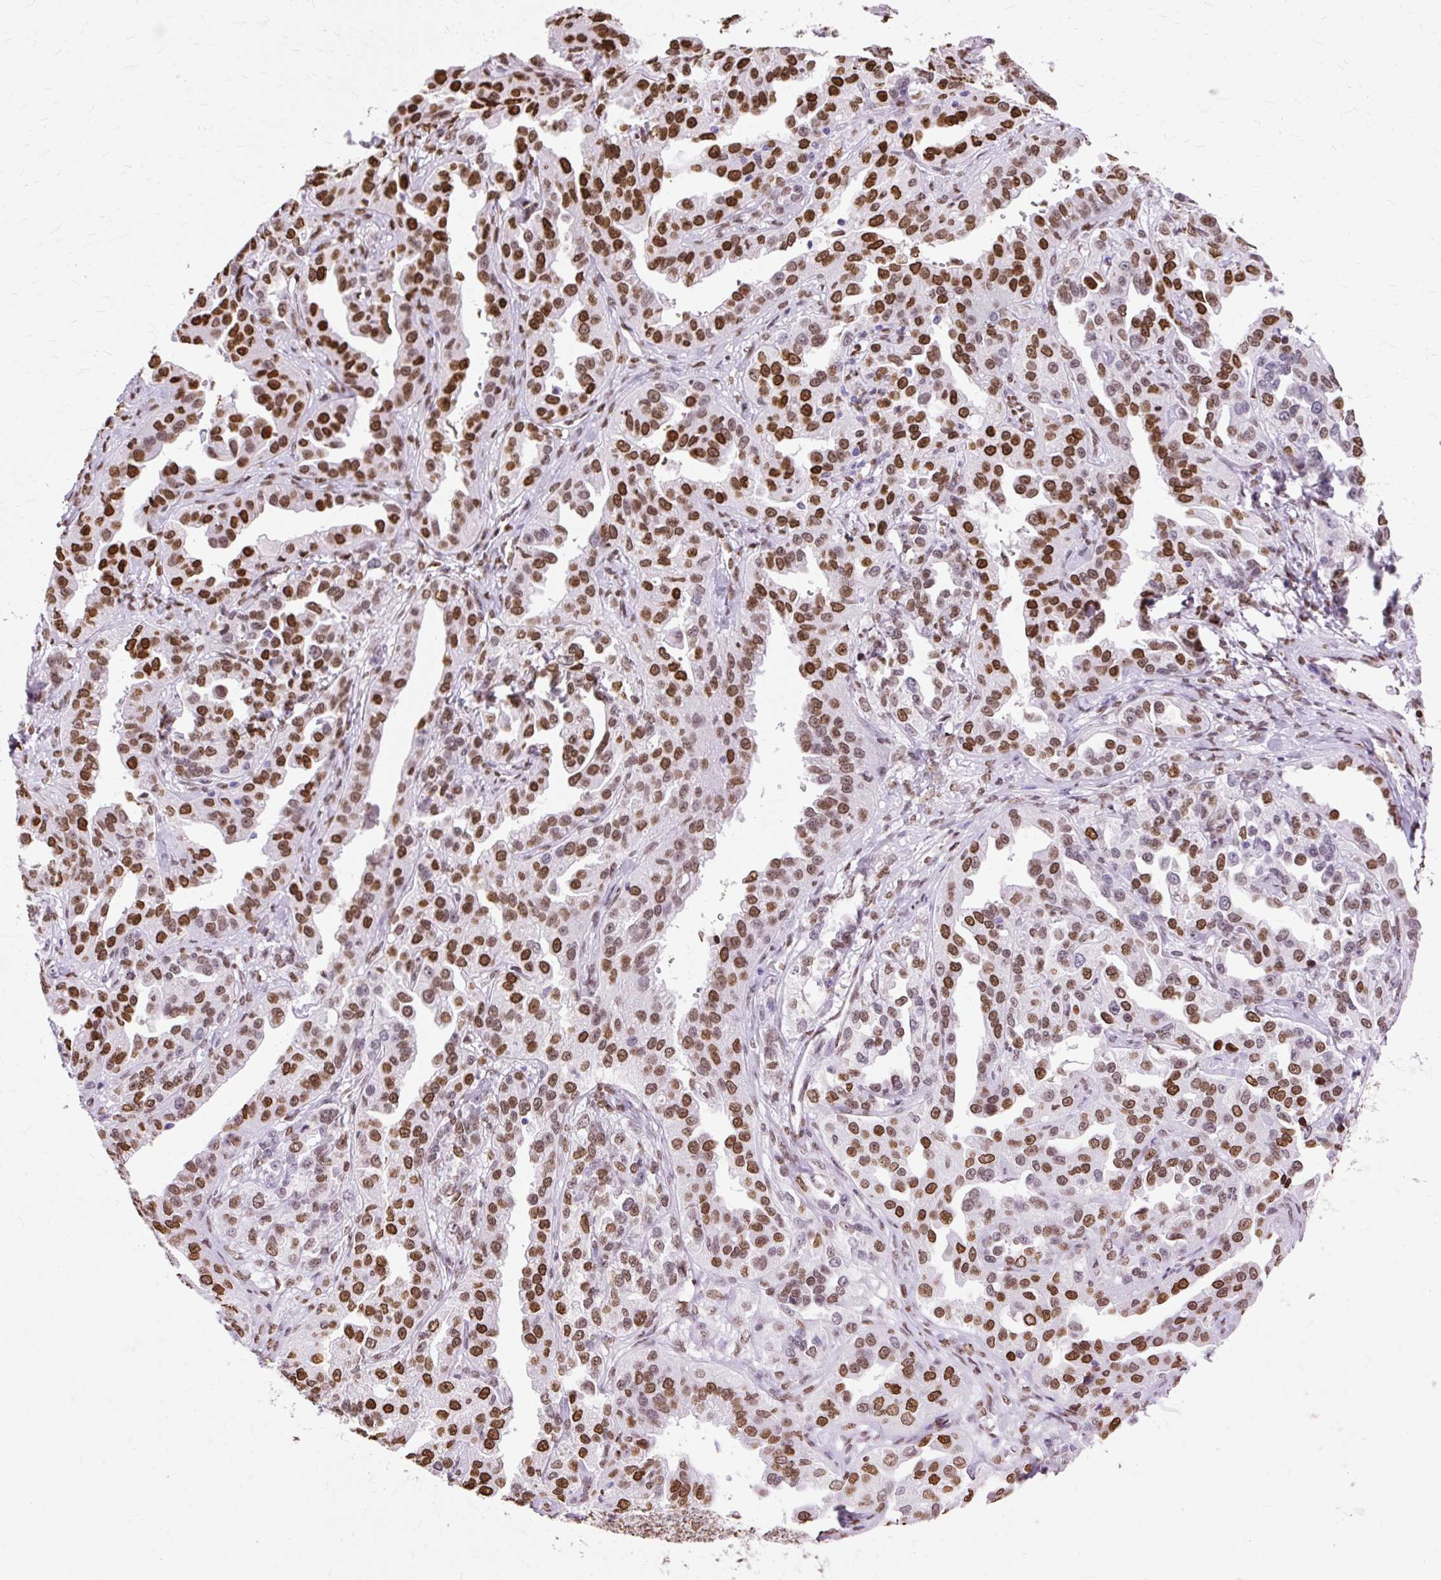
{"staining": {"intensity": "strong", "quantity": ">75%", "location": "nuclear"}, "tissue": "ovarian cancer", "cell_type": "Tumor cells", "image_type": "cancer", "snomed": [{"axis": "morphology", "description": "Cystadenocarcinoma, serous, NOS"}, {"axis": "topography", "description": "Ovary"}], "caption": "Strong nuclear protein expression is identified in about >75% of tumor cells in serous cystadenocarcinoma (ovarian).", "gene": "TMEM184C", "patient": {"sex": "female", "age": 75}}